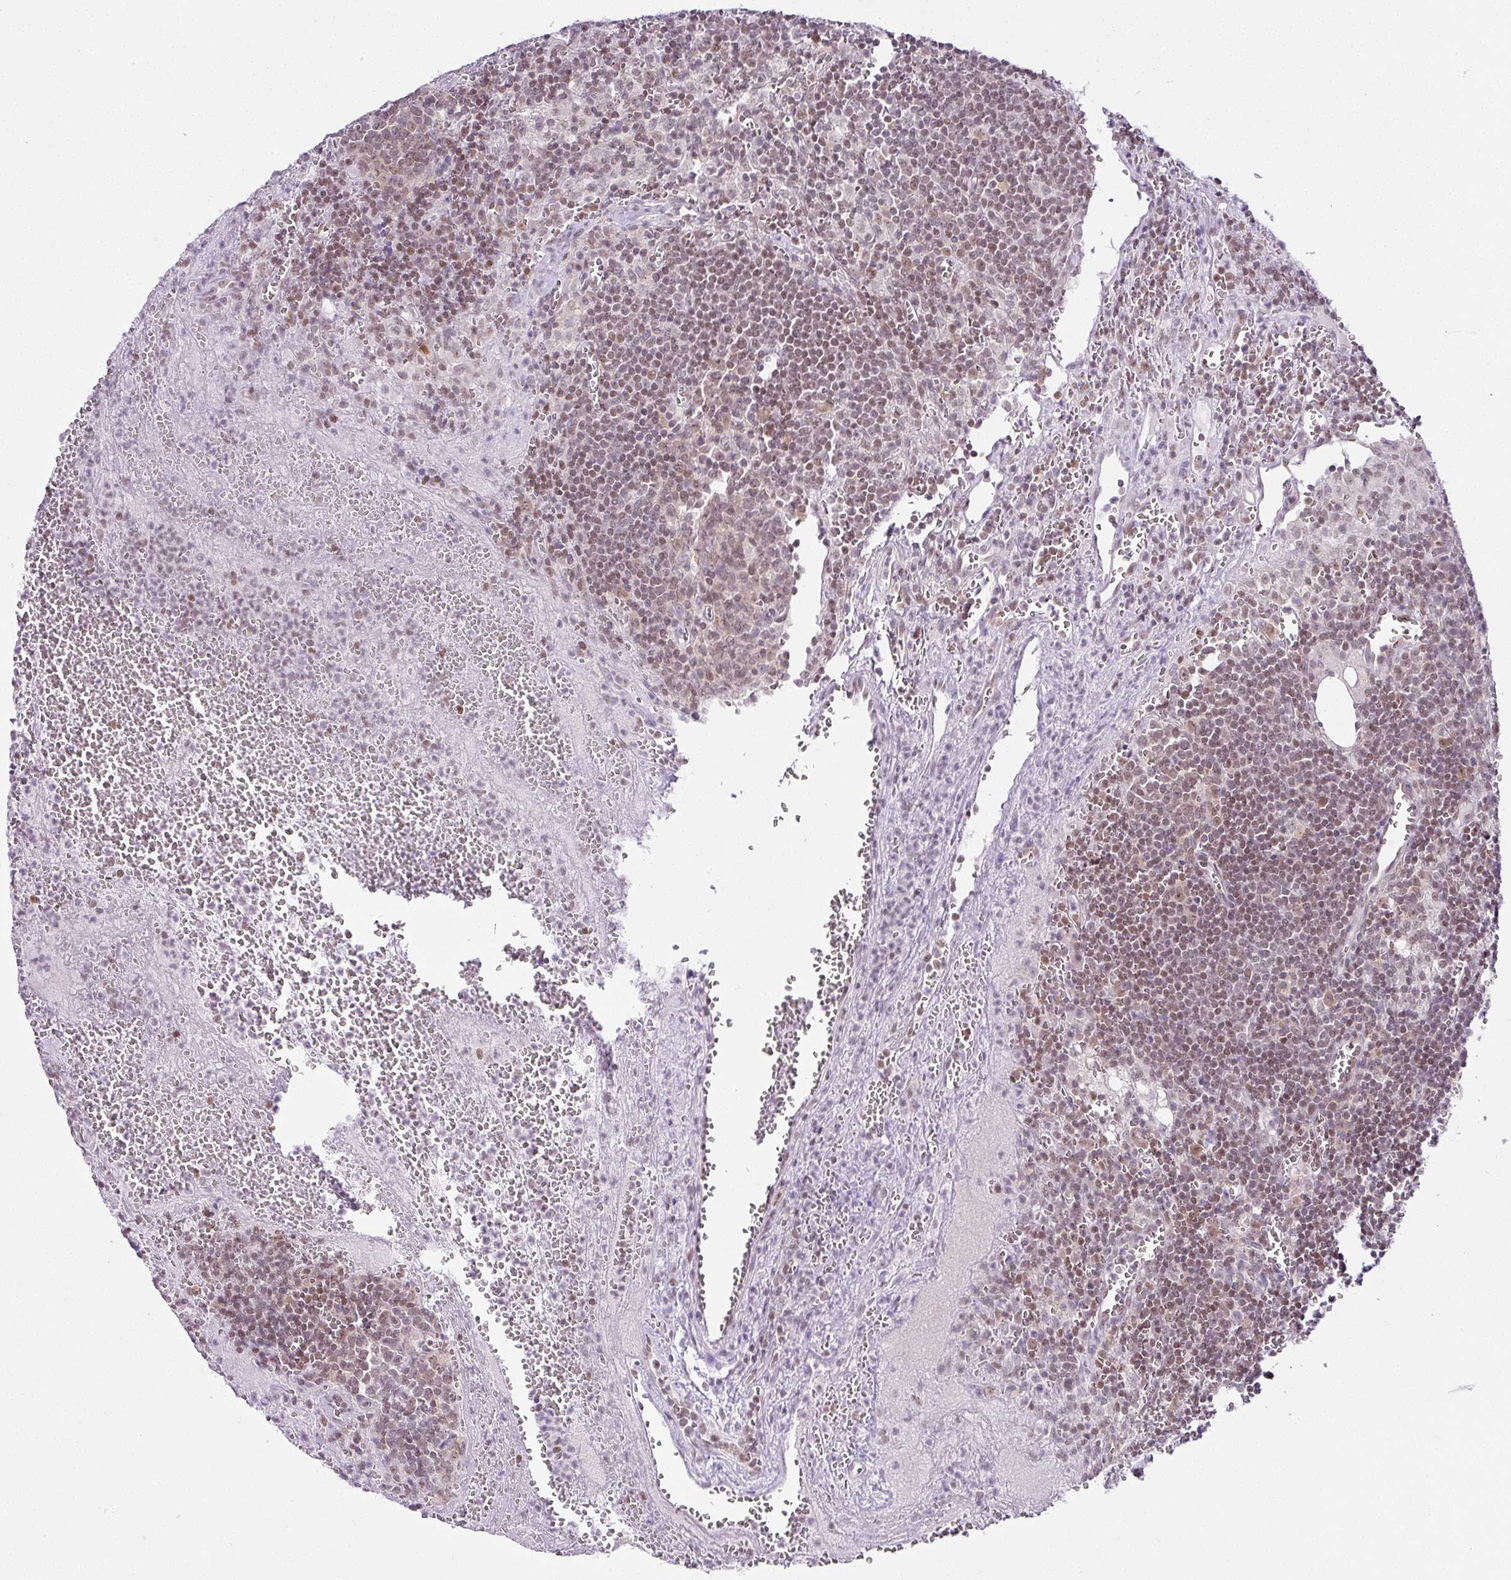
{"staining": {"intensity": "weak", "quantity": ">75%", "location": "nuclear"}, "tissue": "lymph node", "cell_type": "Germinal center cells", "image_type": "normal", "snomed": [{"axis": "morphology", "description": "Normal tissue, NOS"}, {"axis": "topography", "description": "Lymph node"}], "caption": "Protein analysis of unremarkable lymph node shows weak nuclear expression in about >75% of germinal center cells.", "gene": "FAM32A", "patient": {"sex": "male", "age": 50}}